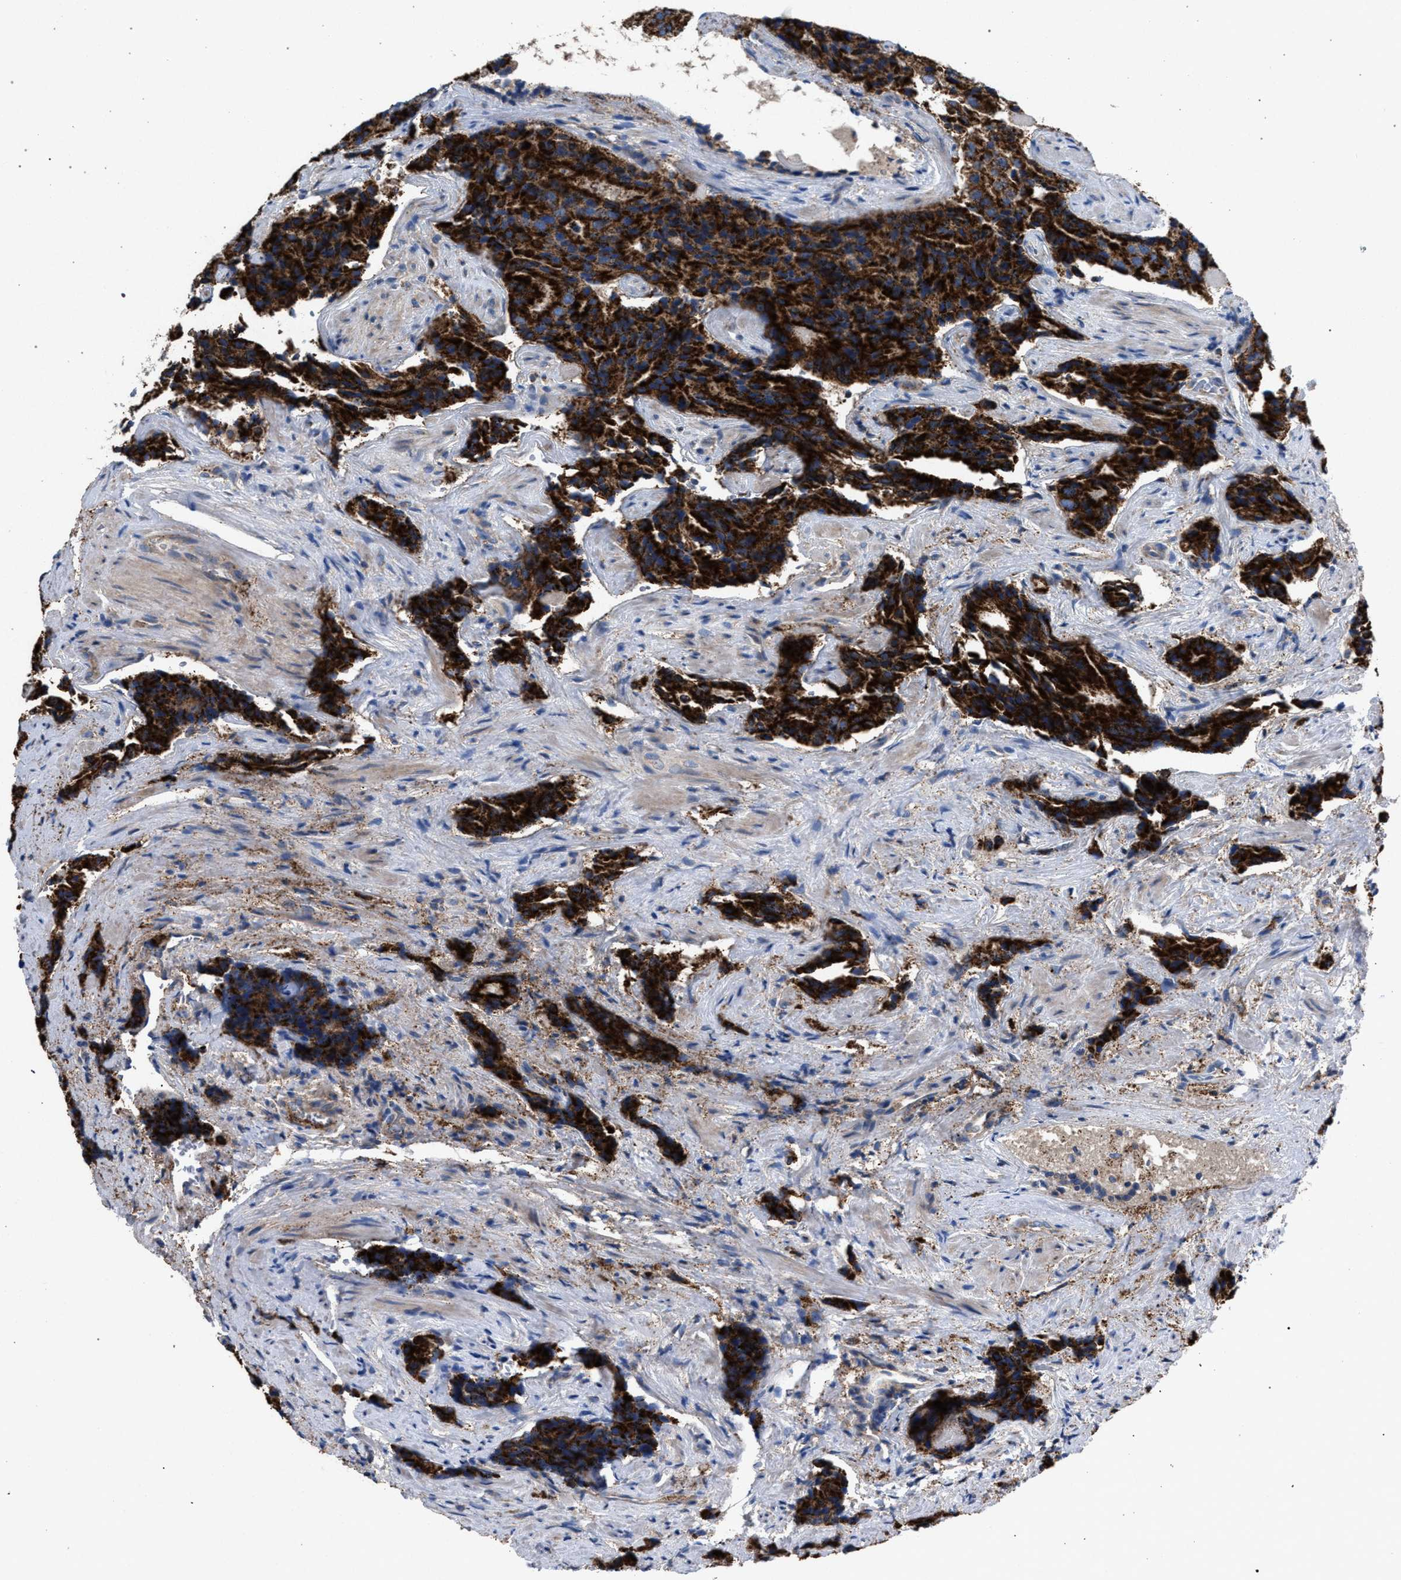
{"staining": {"intensity": "strong", "quantity": ">75%", "location": "cytoplasmic/membranous"}, "tissue": "prostate cancer", "cell_type": "Tumor cells", "image_type": "cancer", "snomed": [{"axis": "morphology", "description": "Adenocarcinoma, High grade"}, {"axis": "topography", "description": "Prostate"}], "caption": "IHC image of neoplastic tissue: prostate cancer stained using immunohistochemistry displays high levels of strong protein expression localized specifically in the cytoplasmic/membranous of tumor cells, appearing as a cytoplasmic/membranous brown color.", "gene": "VPS13A", "patient": {"sex": "male", "age": 58}}